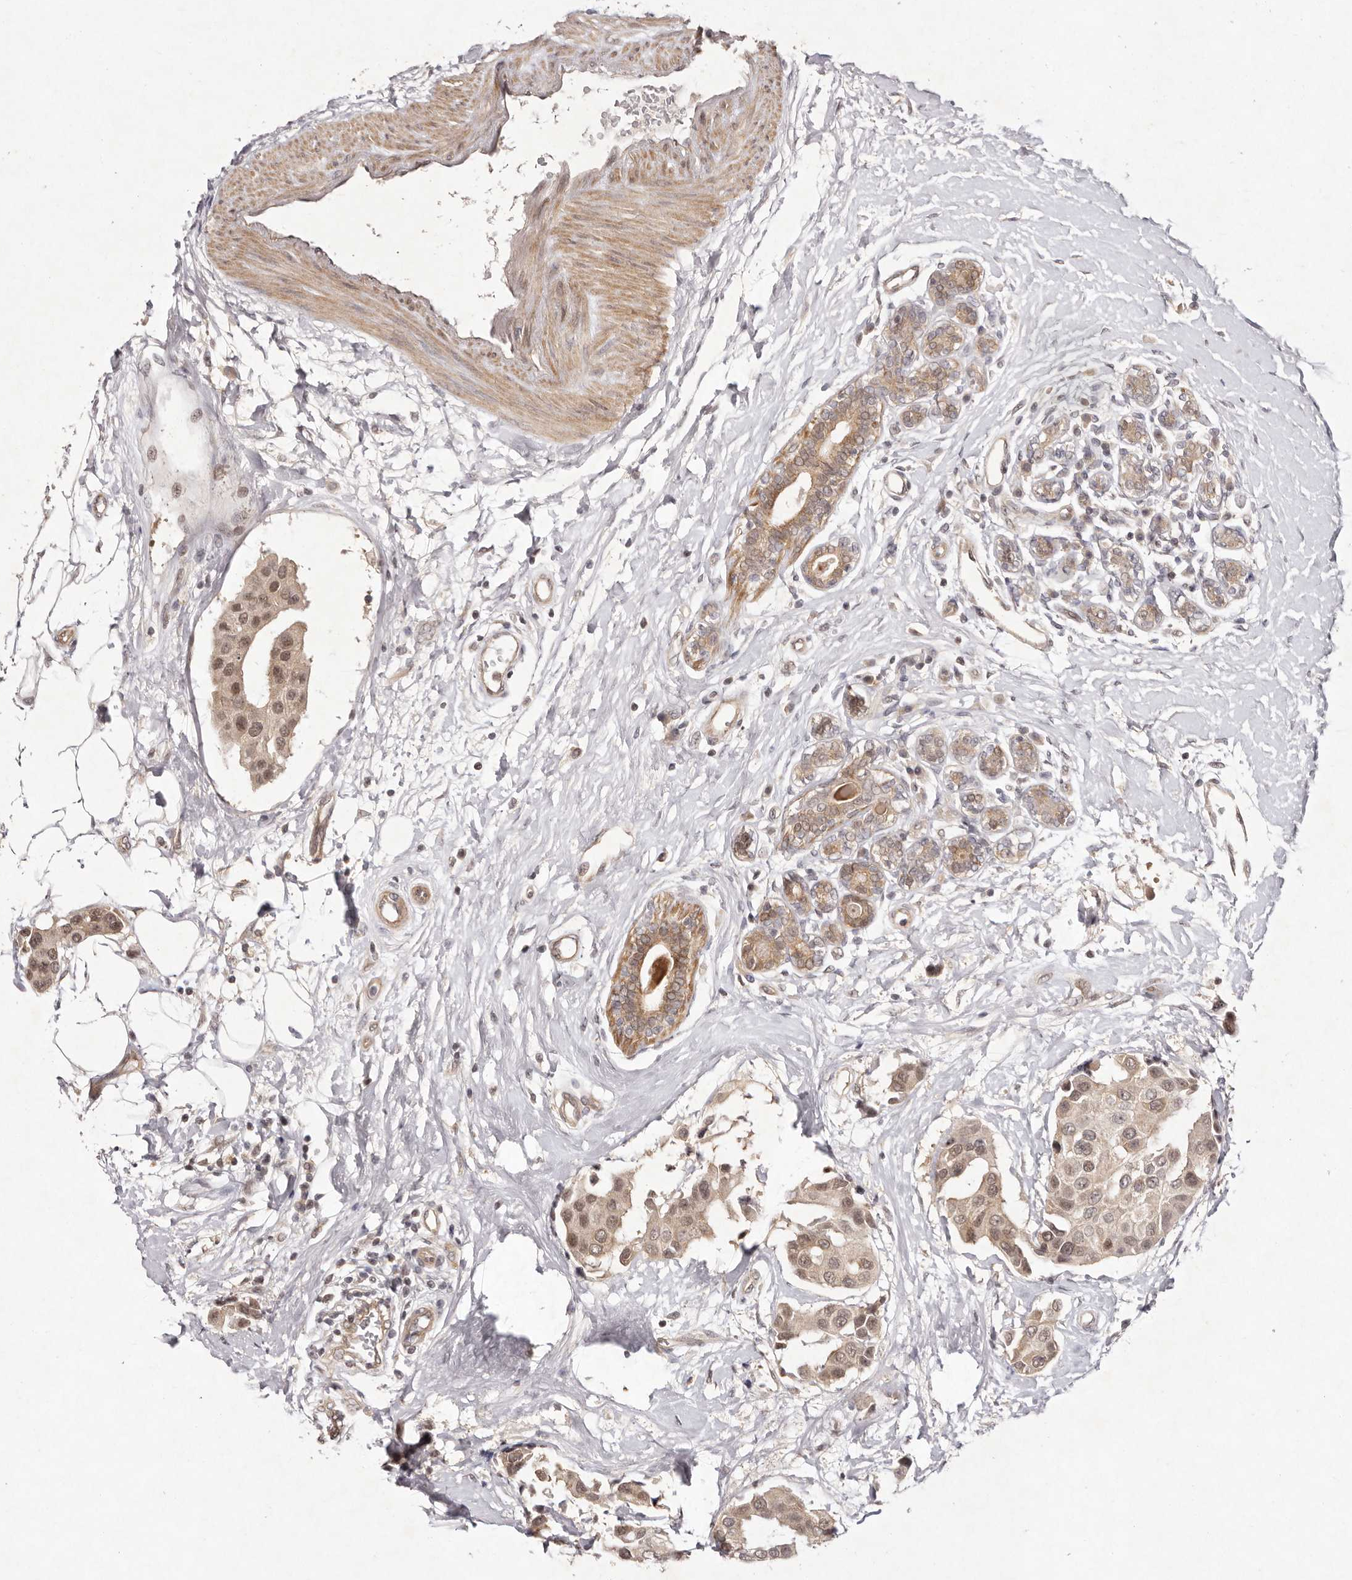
{"staining": {"intensity": "weak", "quantity": ">75%", "location": "cytoplasmic/membranous,nuclear"}, "tissue": "breast cancer", "cell_type": "Tumor cells", "image_type": "cancer", "snomed": [{"axis": "morphology", "description": "Normal tissue, NOS"}, {"axis": "morphology", "description": "Duct carcinoma"}, {"axis": "topography", "description": "Breast"}], "caption": "High-power microscopy captured an IHC histopathology image of breast cancer (intraductal carcinoma), revealing weak cytoplasmic/membranous and nuclear expression in approximately >75% of tumor cells.", "gene": "BUD31", "patient": {"sex": "female", "age": 39}}